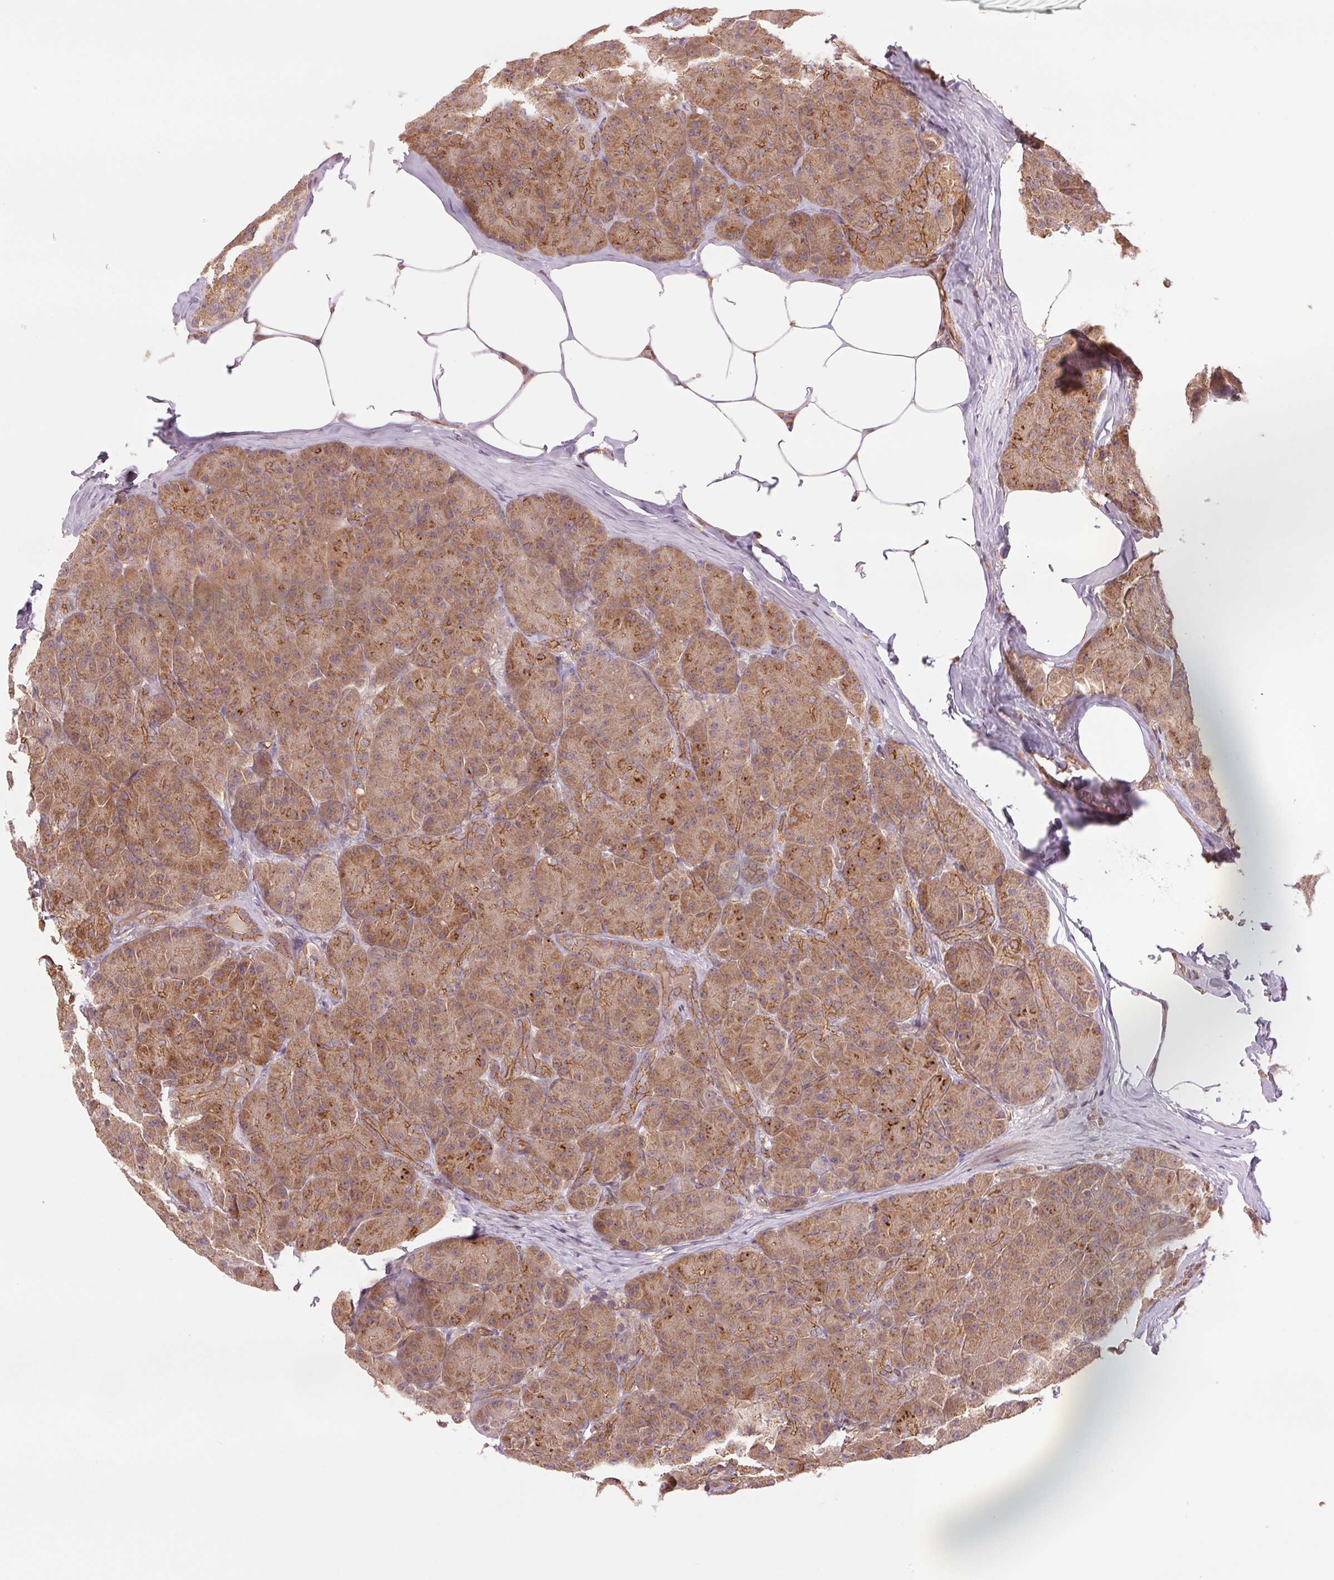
{"staining": {"intensity": "moderate", "quantity": ">75%", "location": "cytoplasmic/membranous"}, "tissue": "pancreas", "cell_type": "Exocrine glandular cells", "image_type": "normal", "snomed": [{"axis": "morphology", "description": "Normal tissue, NOS"}, {"axis": "topography", "description": "Pancreas"}], "caption": "A high-resolution histopathology image shows immunohistochemistry staining of unremarkable pancreas, which shows moderate cytoplasmic/membranous positivity in about >75% of exocrine glandular cells.", "gene": "STARD7", "patient": {"sex": "male", "age": 57}}